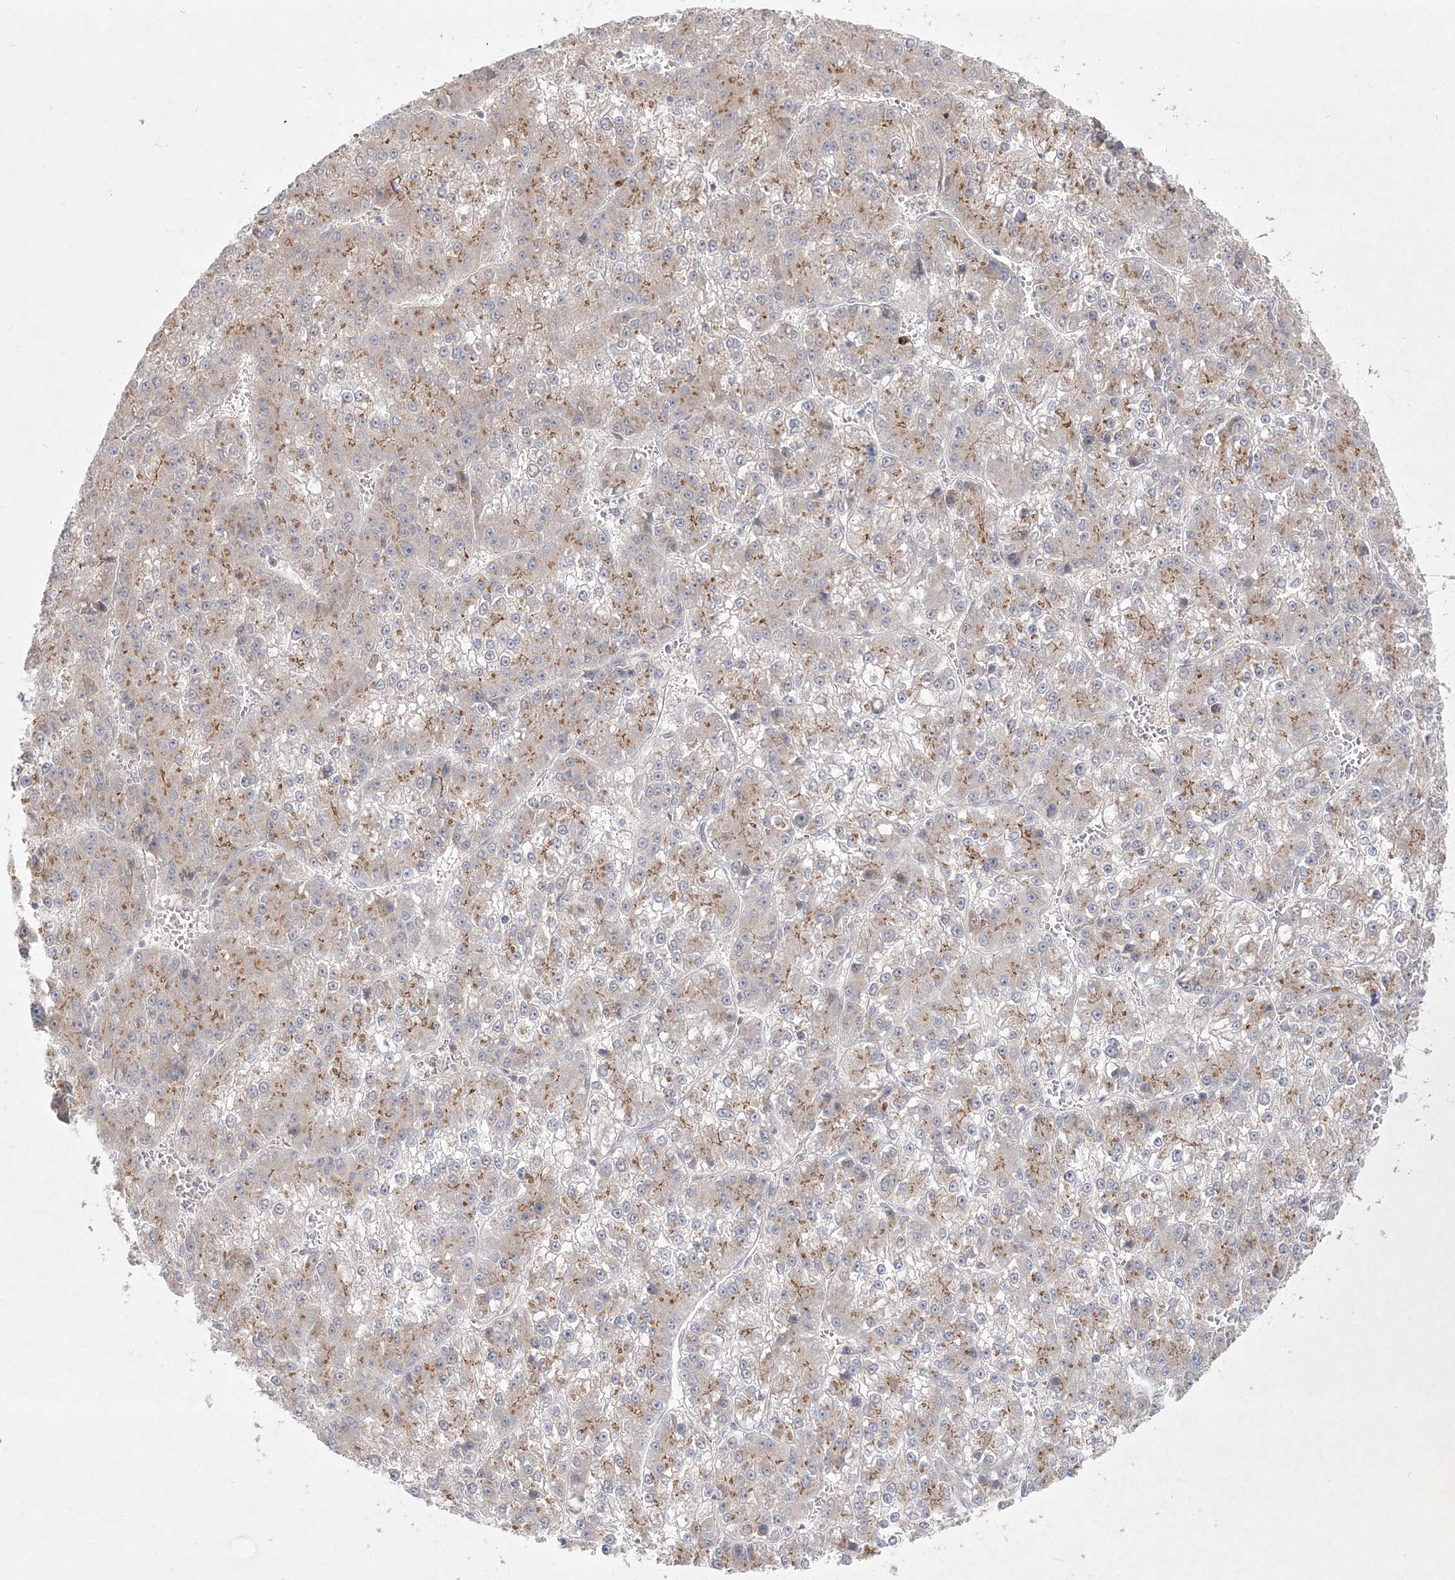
{"staining": {"intensity": "weak", "quantity": "25%-75%", "location": "cytoplasmic/membranous"}, "tissue": "liver cancer", "cell_type": "Tumor cells", "image_type": "cancer", "snomed": [{"axis": "morphology", "description": "Carcinoma, Hepatocellular, NOS"}, {"axis": "topography", "description": "Liver"}], "caption": "This is a histology image of immunohistochemistry (IHC) staining of liver hepatocellular carcinoma, which shows weak staining in the cytoplasmic/membranous of tumor cells.", "gene": "CLNK", "patient": {"sex": "female", "age": 73}}